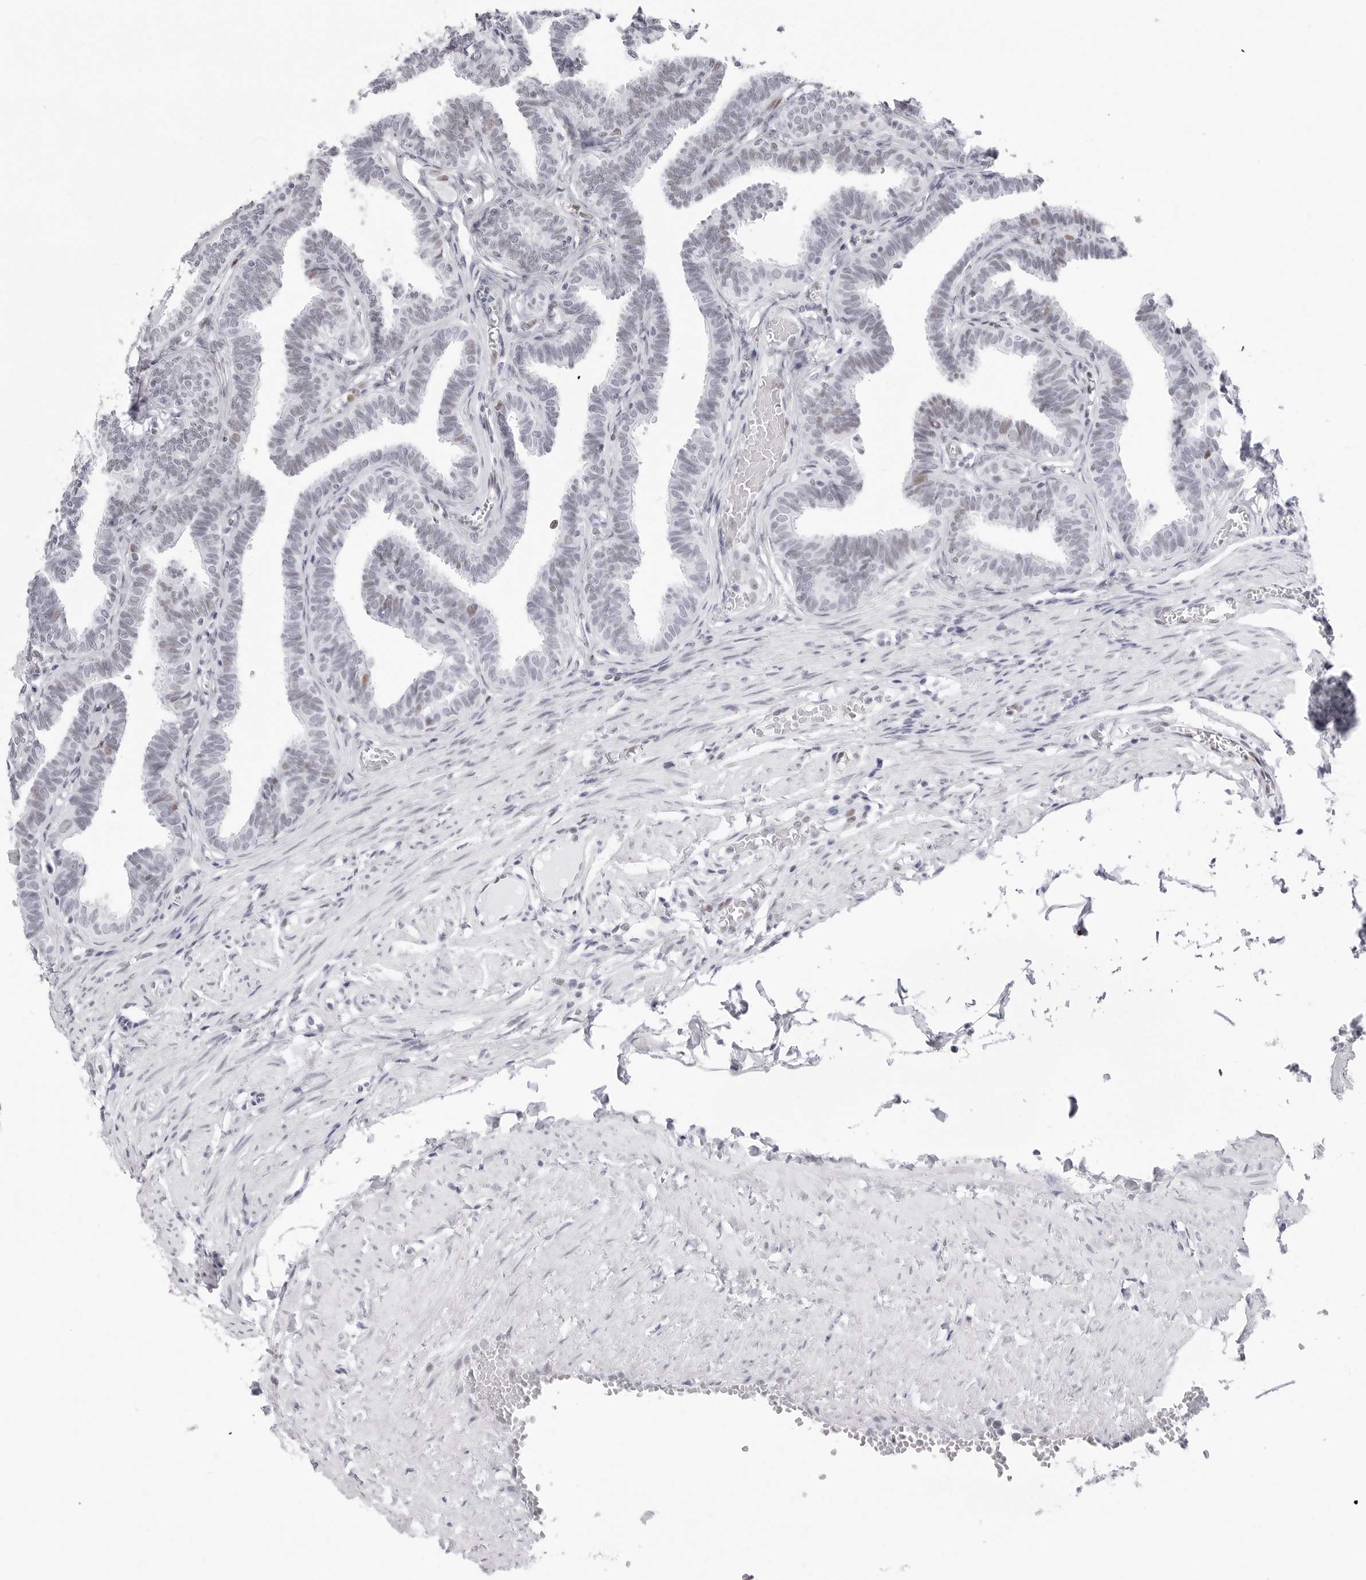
{"staining": {"intensity": "moderate", "quantity": "25%-75%", "location": "nuclear"}, "tissue": "fallopian tube", "cell_type": "Glandular cells", "image_type": "normal", "snomed": [{"axis": "morphology", "description": "Normal tissue, NOS"}, {"axis": "topography", "description": "Fallopian tube"}, {"axis": "topography", "description": "Ovary"}], "caption": "Moderate nuclear staining is present in approximately 25%-75% of glandular cells in normal fallopian tube.", "gene": "NASP", "patient": {"sex": "female", "age": 23}}